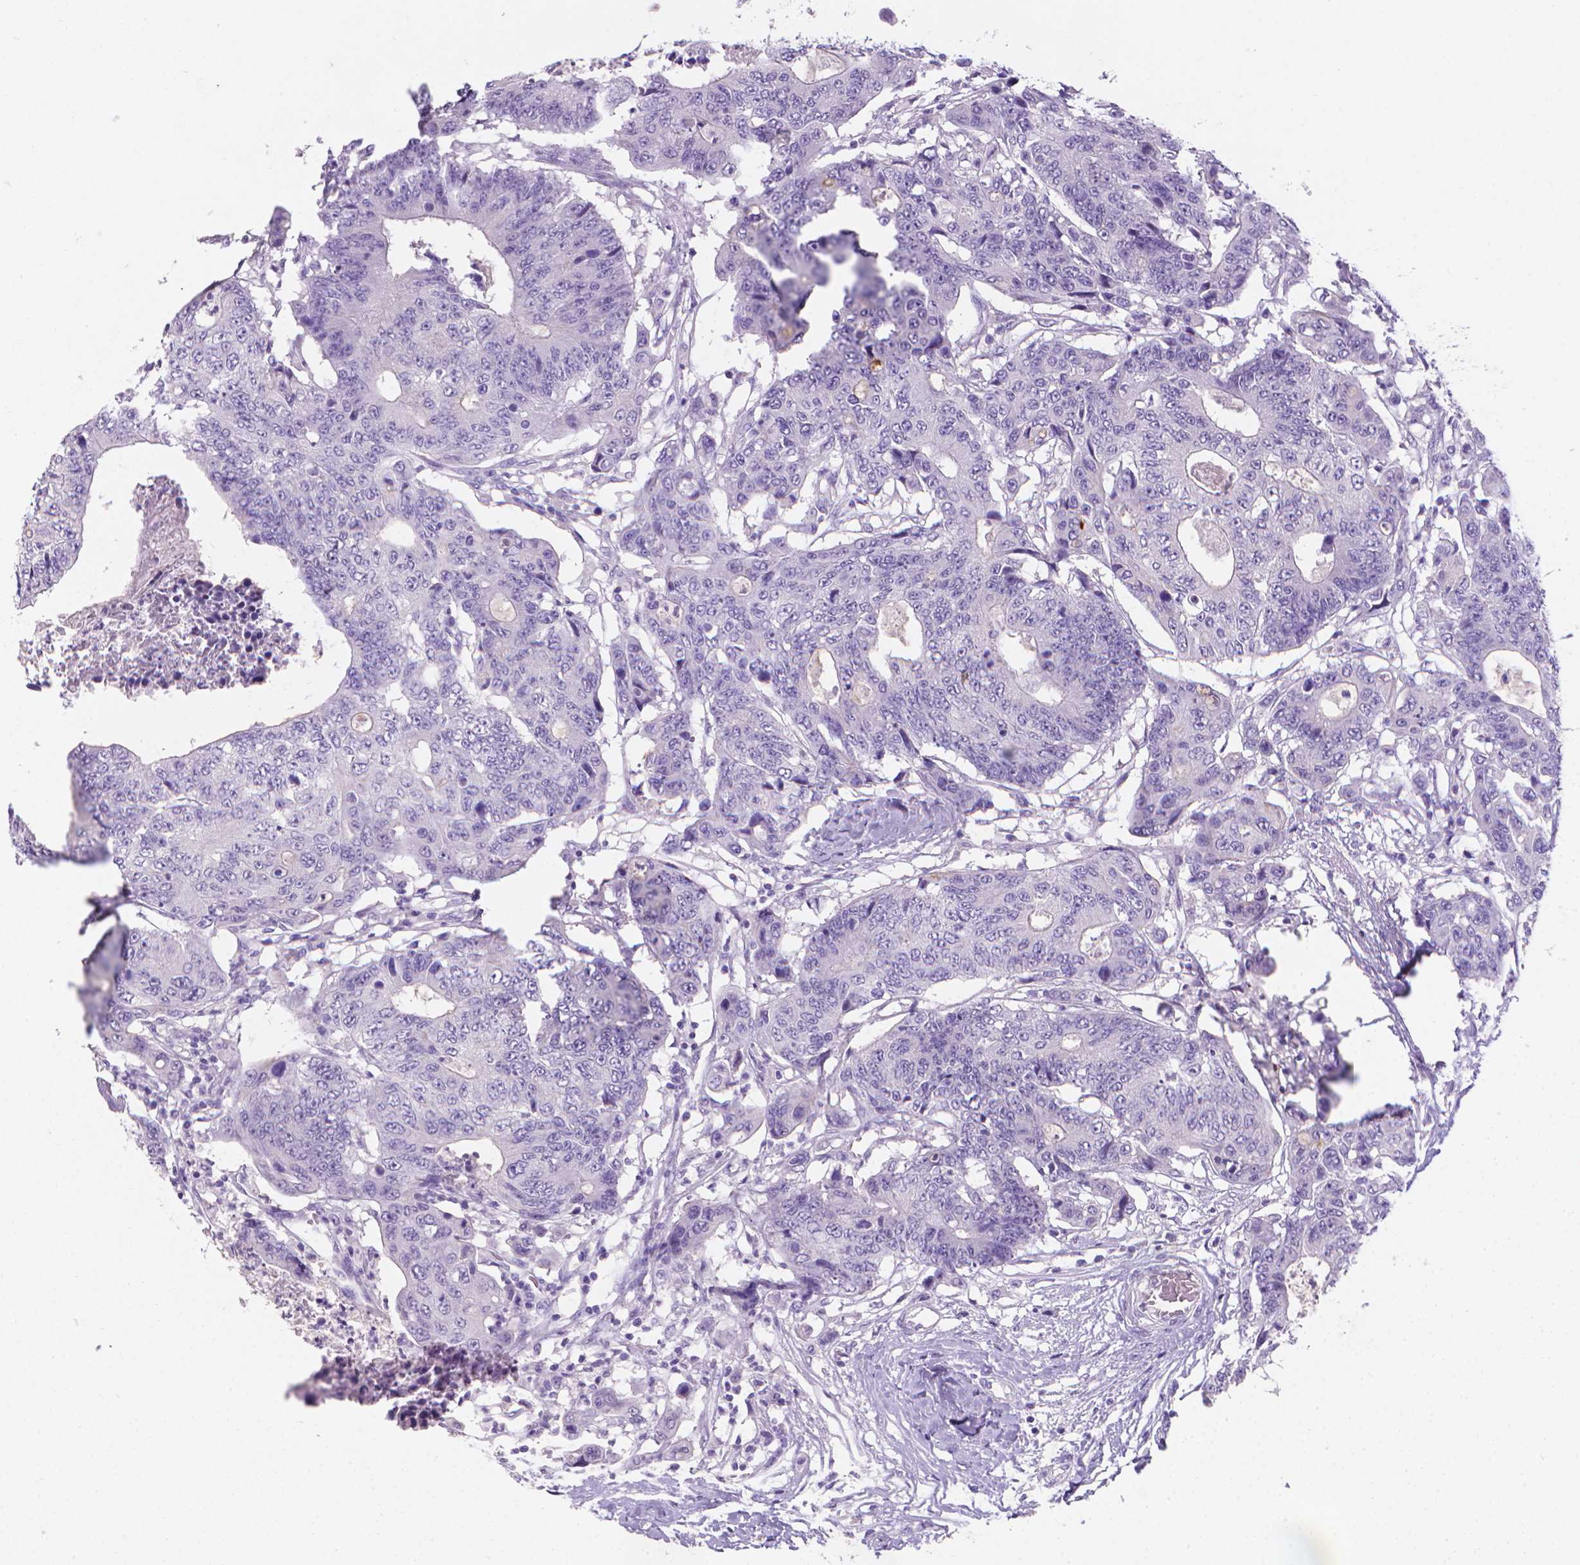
{"staining": {"intensity": "negative", "quantity": "none", "location": "none"}, "tissue": "colorectal cancer", "cell_type": "Tumor cells", "image_type": "cancer", "snomed": [{"axis": "morphology", "description": "Adenocarcinoma, NOS"}, {"axis": "topography", "description": "Colon"}], "caption": "Tumor cells show no significant protein staining in adenocarcinoma (colorectal).", "gene": "XPNPEP2", "patient": {"sex": "female", "age": 48}}